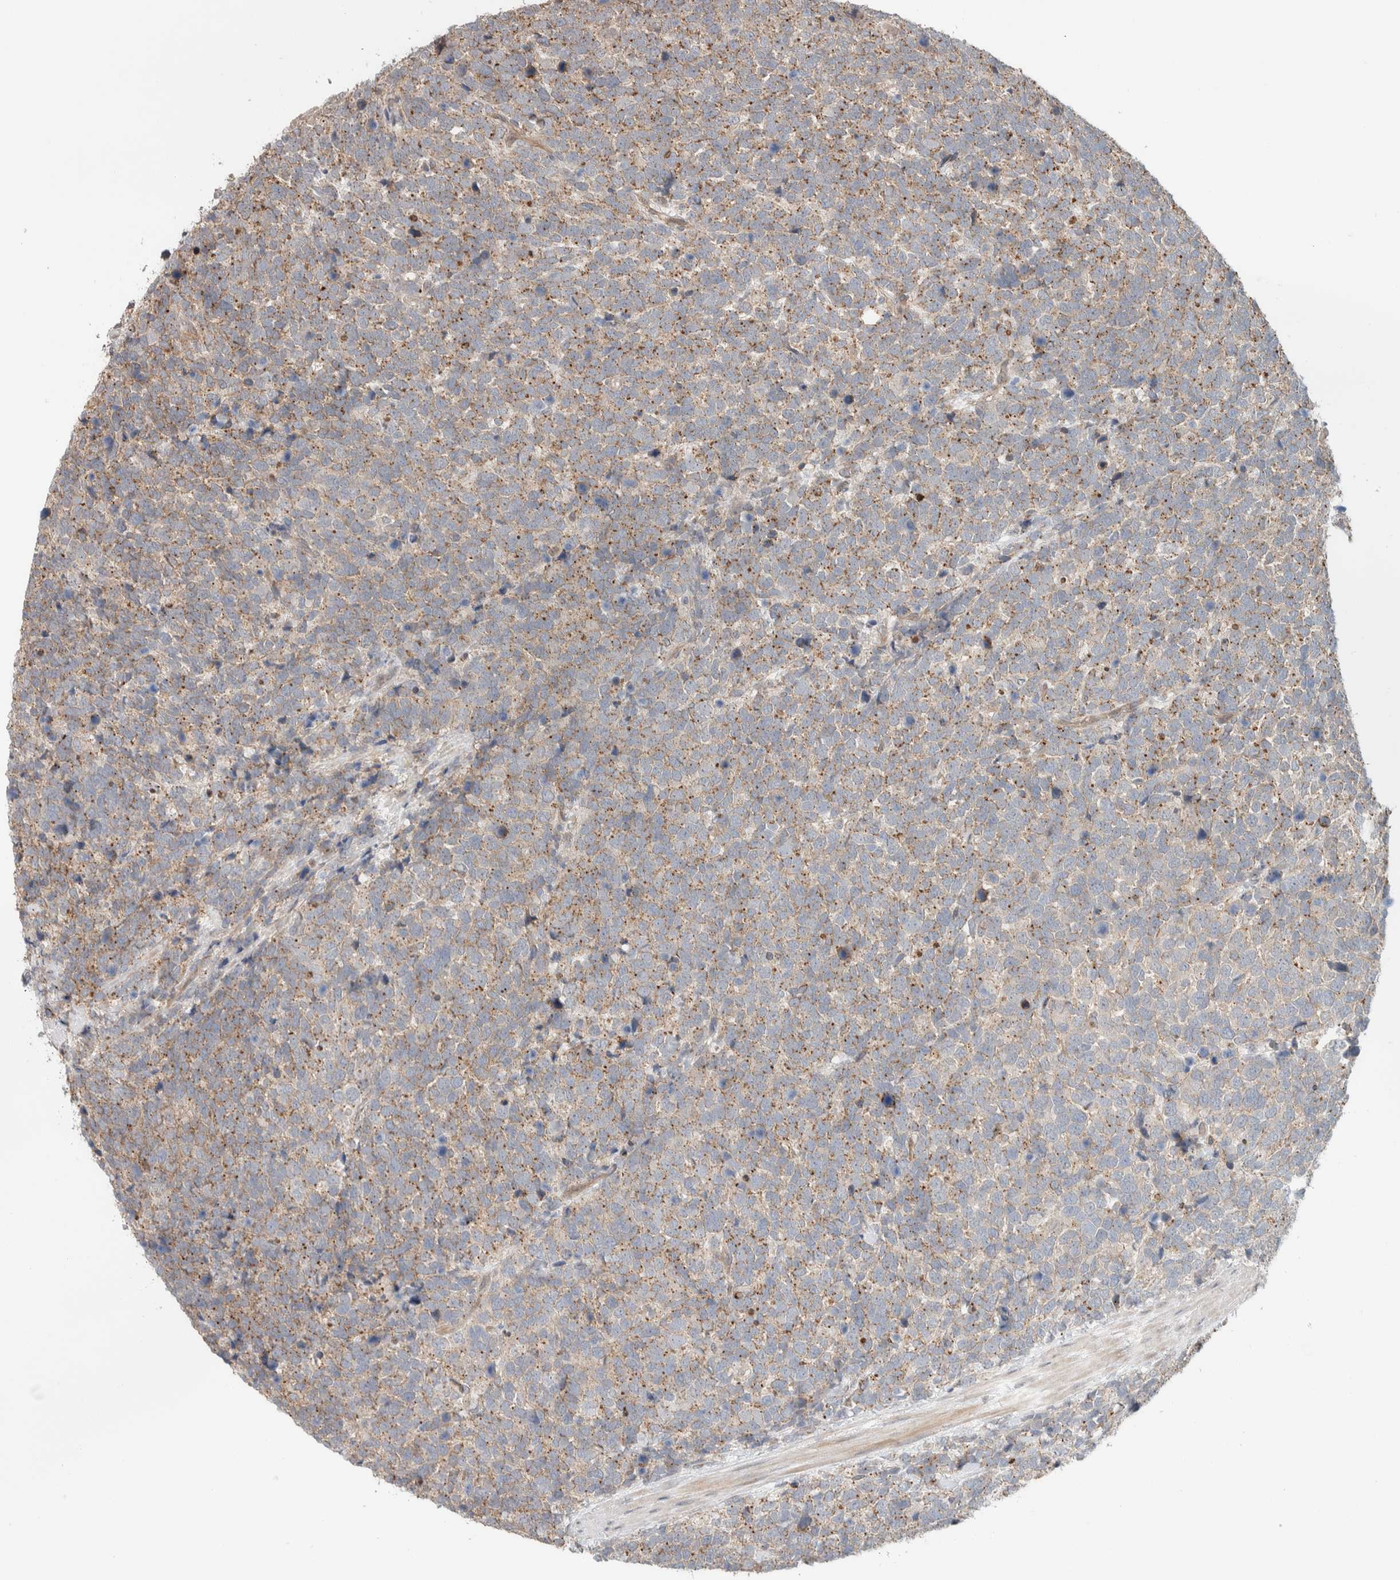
{"staining": {"intensity": "moderate", "quantity": ">75%", "location": "cytoplasmic/membranous"}, "tissue": "urothelial cancer", "cell_type": "Tumor cells", "image_type": "cancer", "snomed": [{"axis": "morphology", "description": "Urothelial carcinoma, High grade"}, {"axis": "topography", "description": "Urinary bladder"}], "caption": "High-magnification brightfield microscopy of urothelial cancer stained with DAB (brown) and counterstained with hematoxylin (blue). tumor cells exhibit moderate cytoplasmic/membranous staining is identified in about>75% of cells. The staining was performed using DAB (3,3'-diaminobenzidine) to visualize the protein expression in brown, while the nuclei were stained in blue with hematoxylin (Magnification: 20x).", "gene": "DEPTOR", "patient": {"sex": "female", "age": 82}}